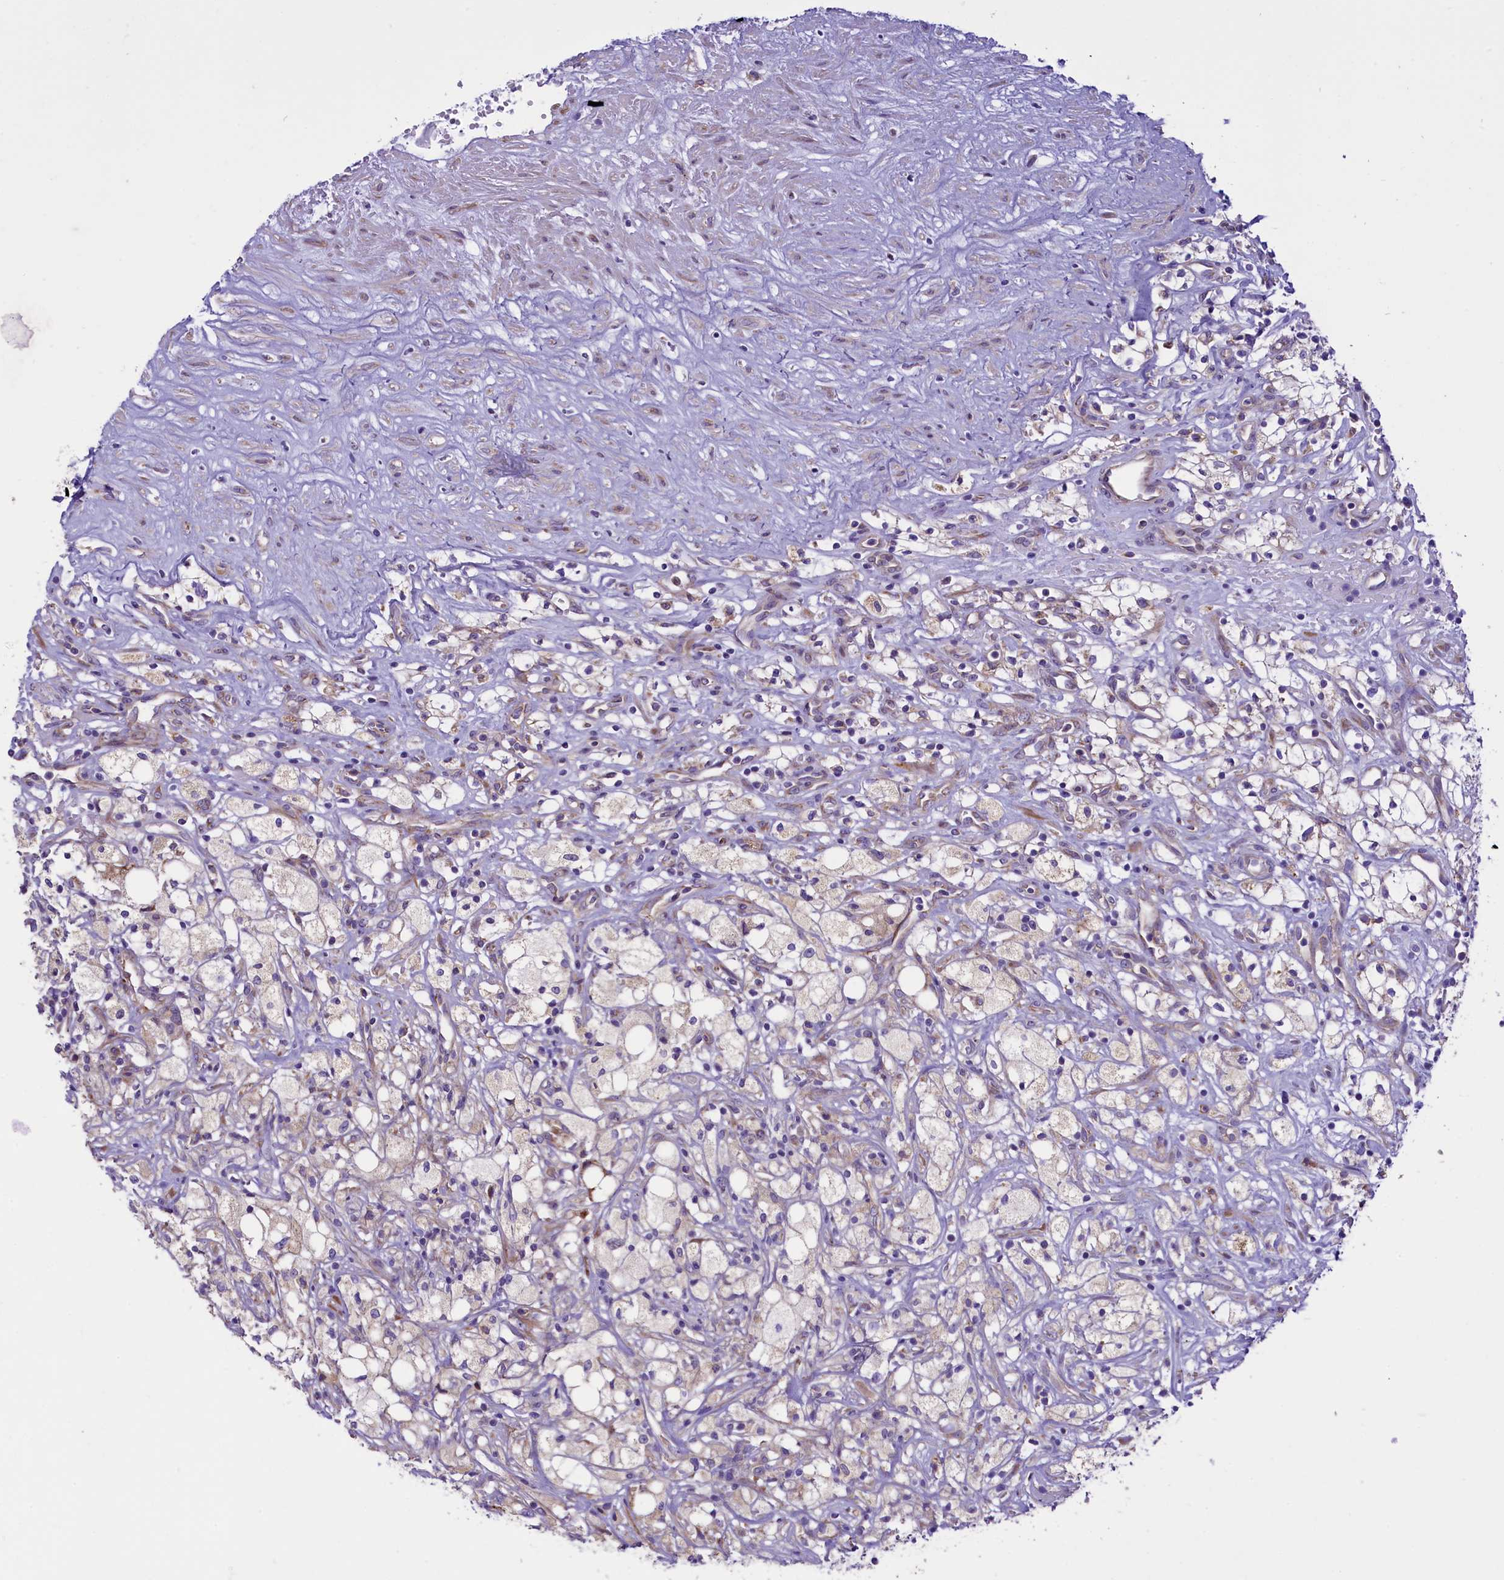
{"staining": {"intensity": "negative", "quantity": "none", "location": "none"}, "tissue": "renal cancer", "cell_type": "Tumor cells", "image_type": "cancer", "snomed": [{"axis": "morphology", "description": "Adenocarcinoma, NOS"}, {"axis": "topography", "description": "Kidney"}], "caption": "Renal cancer (adenocarcinoma) was stained to show a protein in brown. There is no significant staining in tumor cells. (DAB (3,3'-diaminobenzidine) IHC visualized using brightfield microscopy, high magnification).", "gene": "PTPRU", "patient": {"sex": "male", "age": 59}}